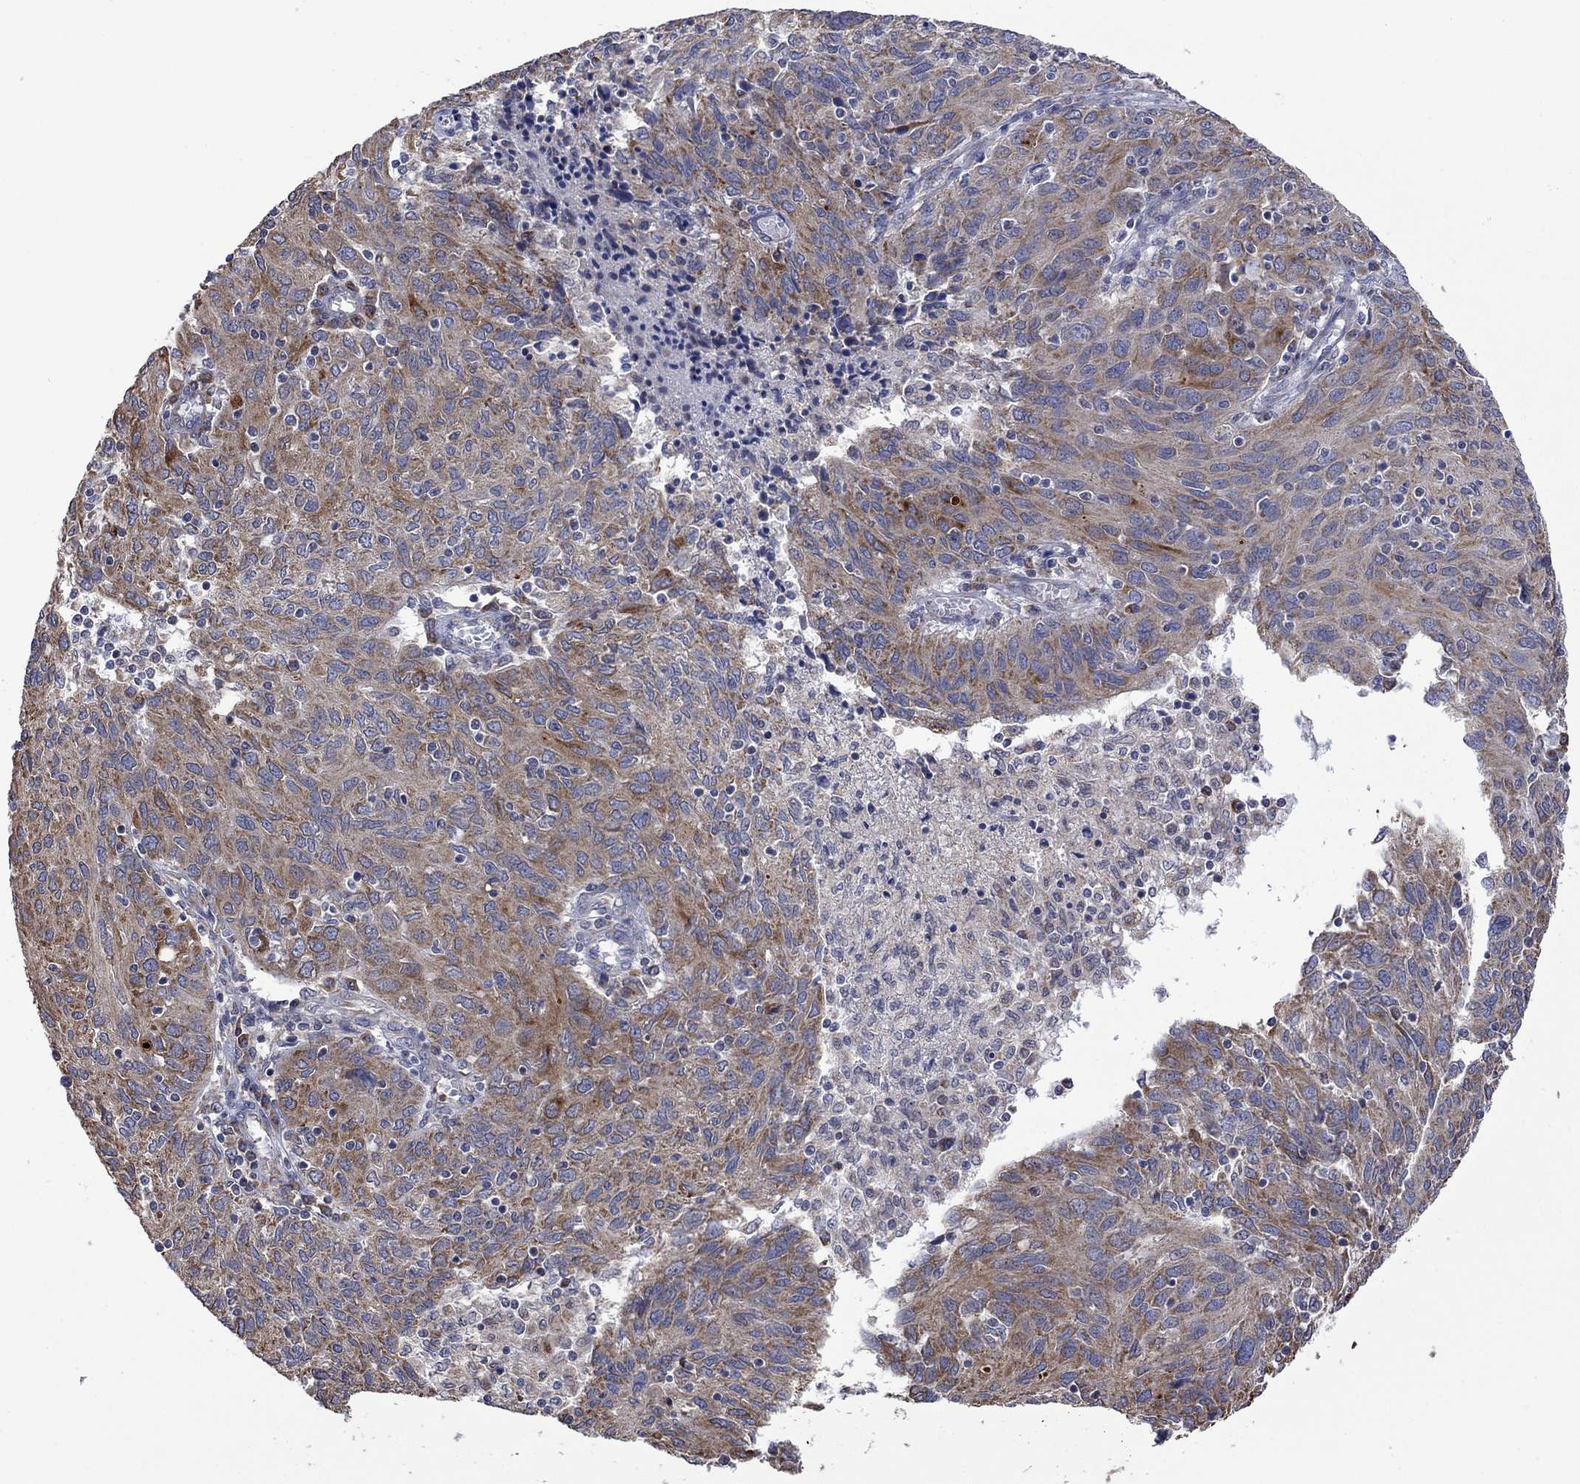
{"staining": {"intensity": "moderate", "quantity": ">75%", "location": "cytoplasmic/membranous"}, "tissue": "ovarian cancer", "cell_type": "Tumor cells", "image_type": "cancer", "snomed": [{"axis": "morphology", "description": "Carcinoma, endometroid"}, {"axis": "topography", "description": "Ovary"}], "caption": "Immunohistochemical staining of human endometroid carcinoma (ovarian) reveals medium levels of moderate cytoplasmic/membranous protein positivity in approximately >75% of tumor cells. (DAB (3,3'-diaminobenzidine) = brown stain, brightfield microscopy at high magnification).", "gene": "FURIN", "patient": {"sex": "female", "age": 50}}